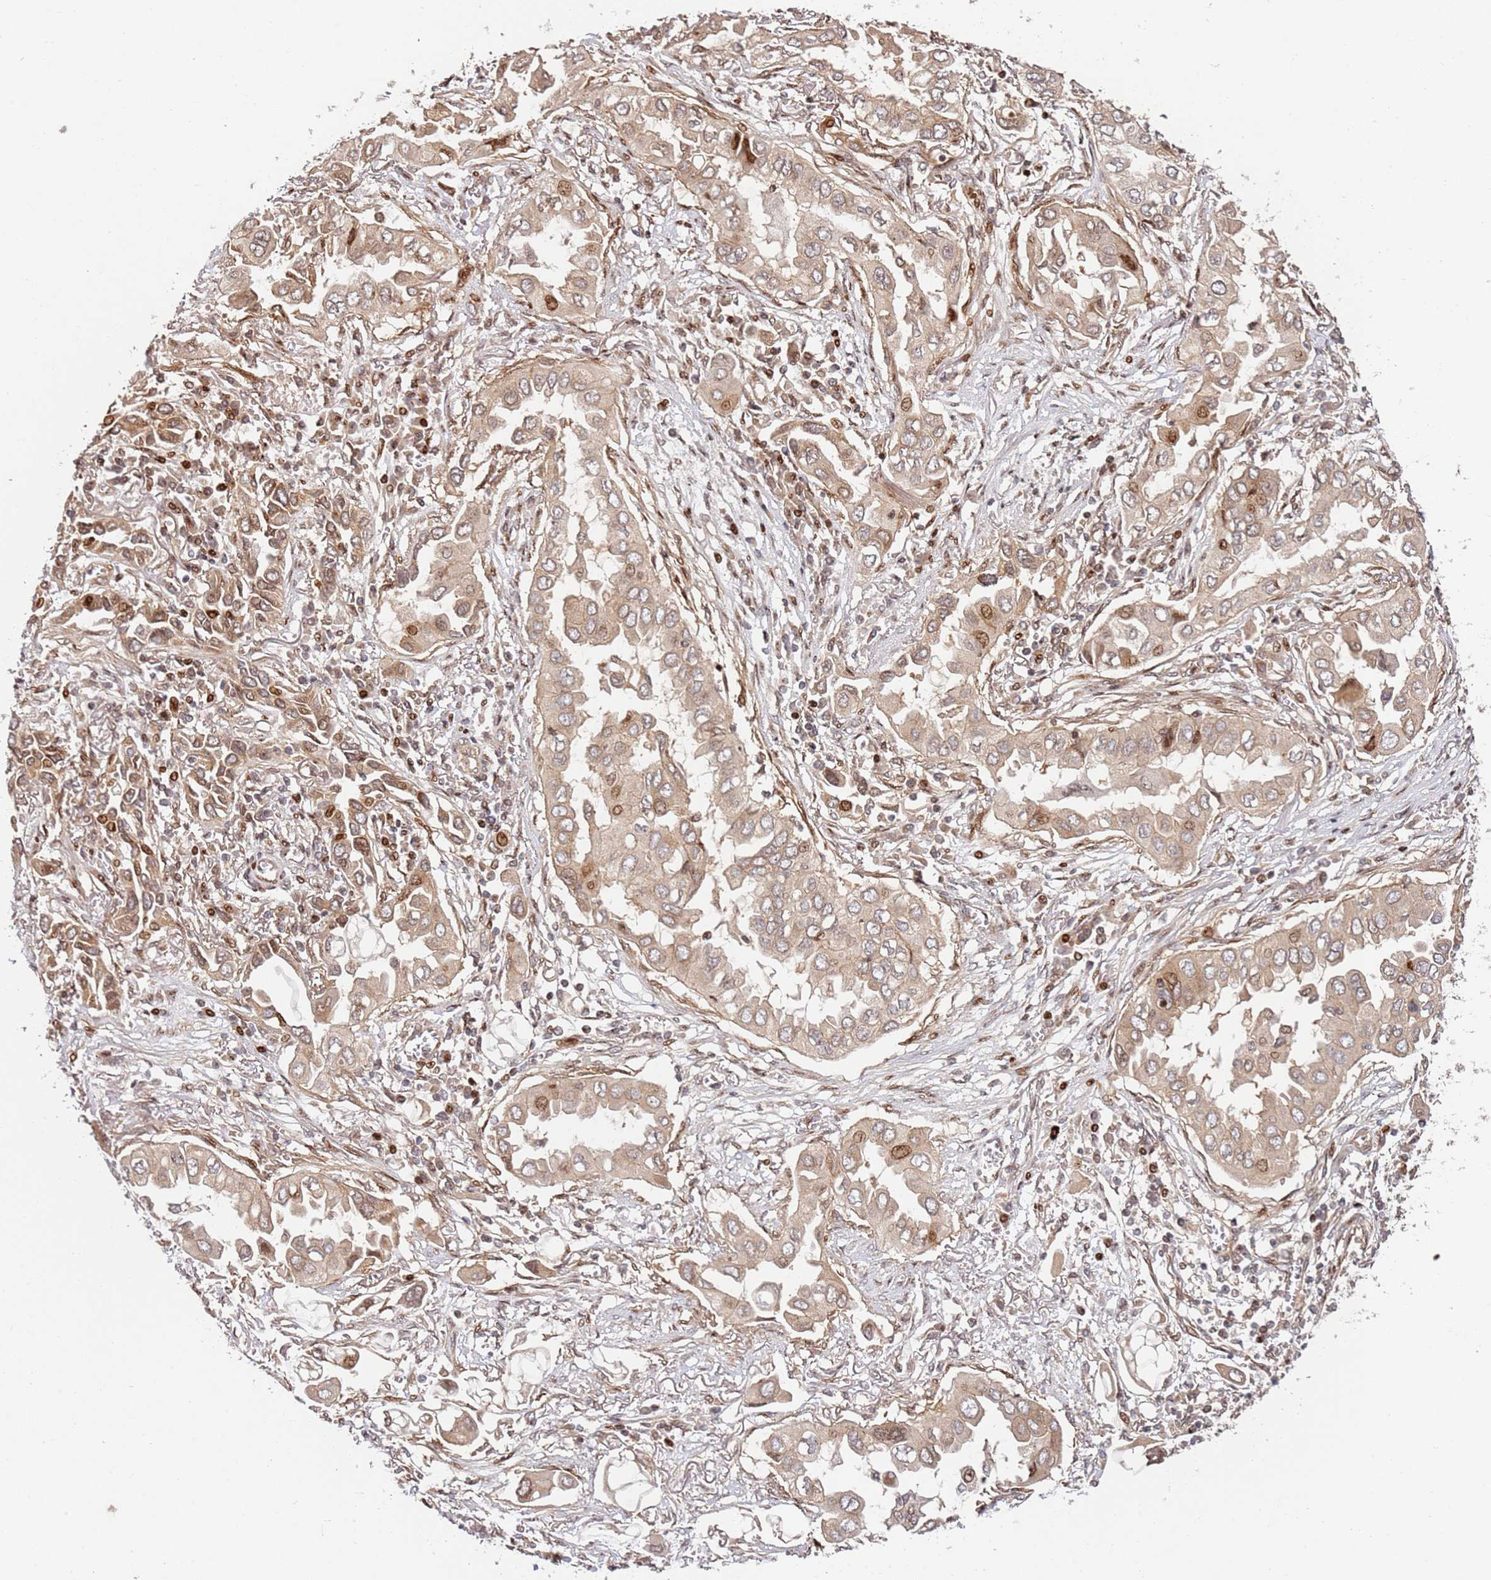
{"staining": {"intensity": "moderate", "quantity": "25%-75%", "location": "cytoplasmic/membranous,nuclear"}, "tissue": "lung cancer", "cell_type": "Tumor cells", "image_type": "cancer", "snomed": [{"axis": "morphology", "description": "Adenocarcinoma, NOS"}, {"axis": "topography", "description": "Lung"}], "caption": "Tumor cells display medium levels of moderate cytoplasmic/membranous and nuclear staining in about 25%-75% of cells in human lung adenocarcinoma.", "gene": "TMEM233", "patient": {"sex": "female", "age": 76}}